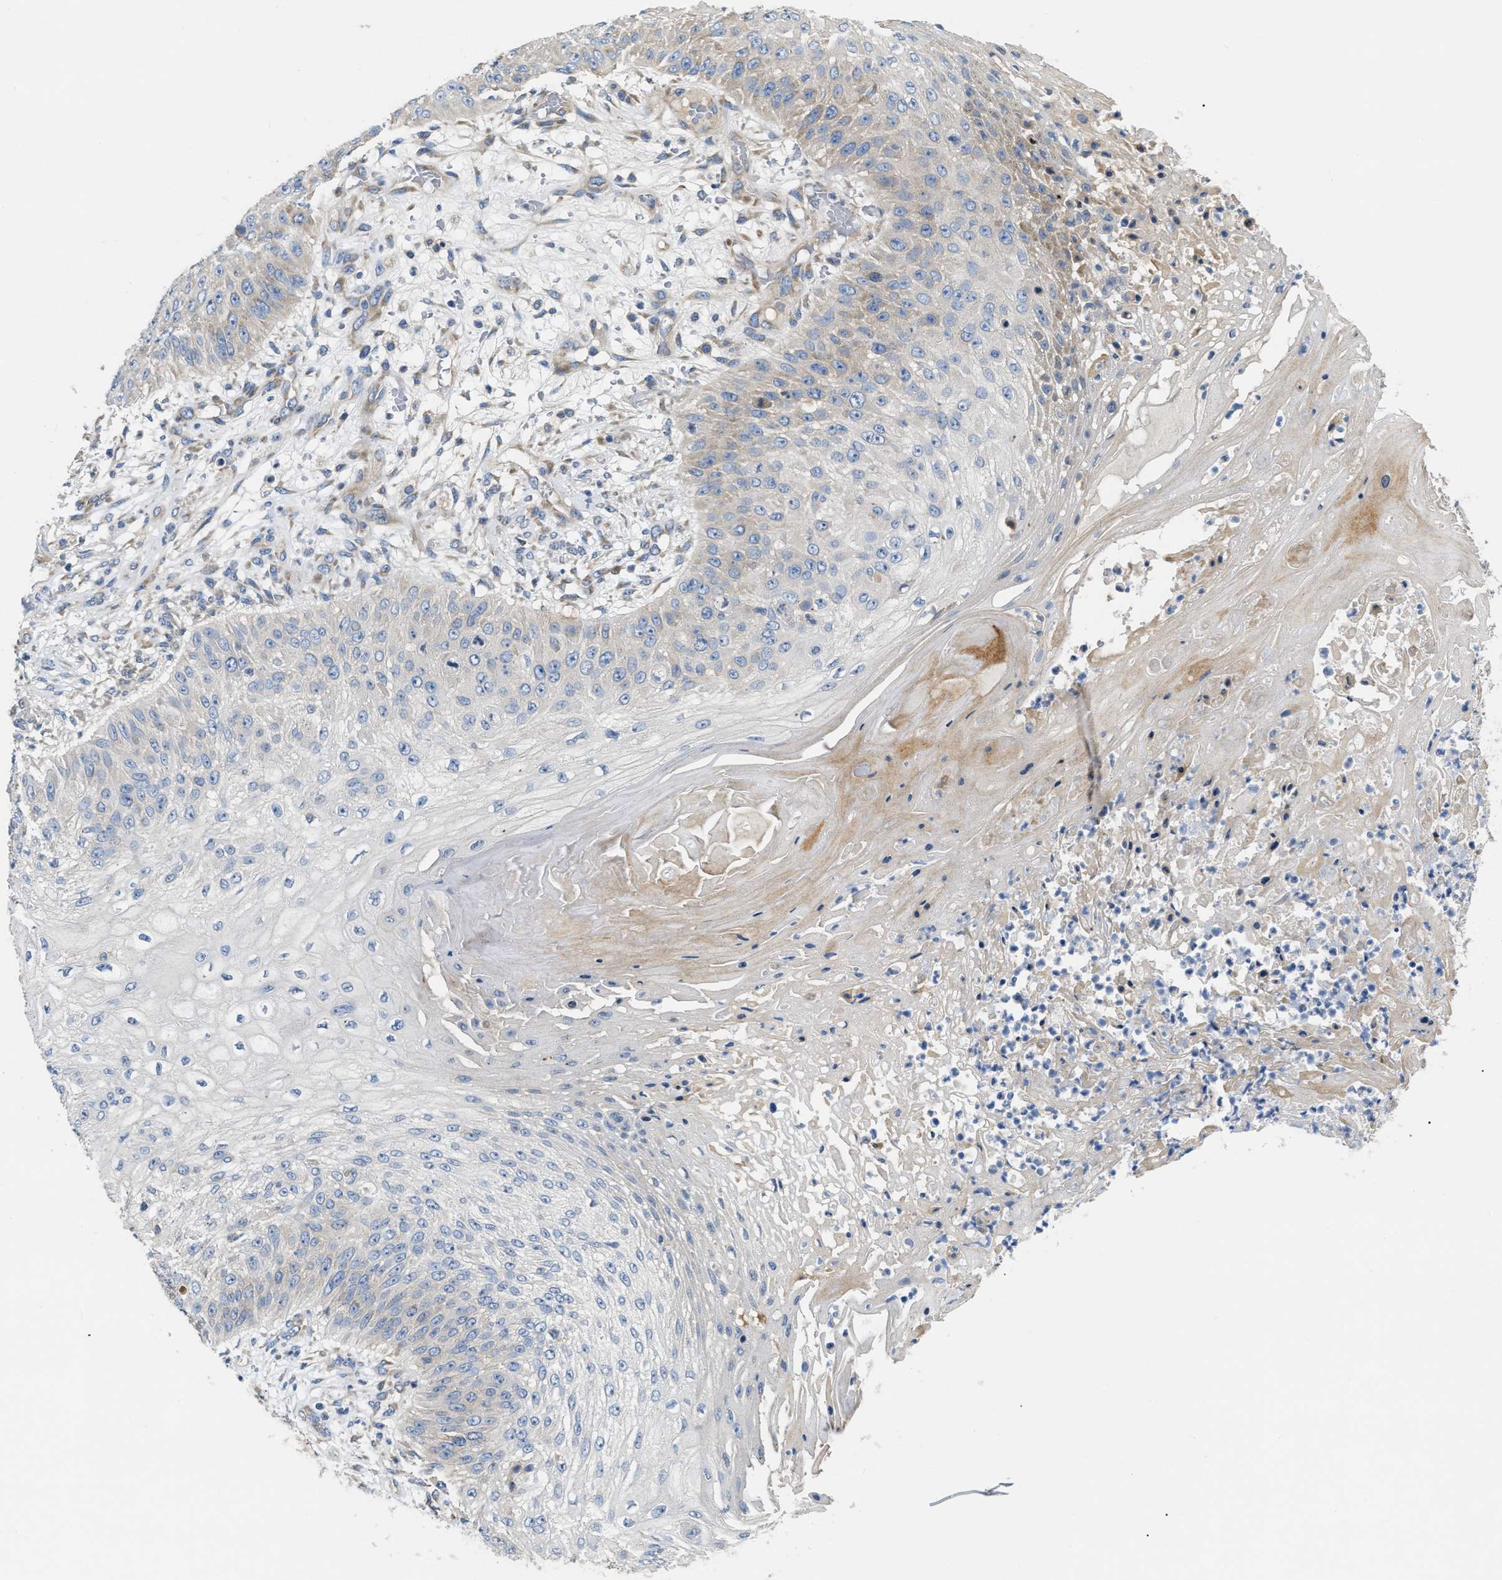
{"staining": {"intensity": "negative", "quantity": "none", "location": "none"}, "tissue": "skin cancer", "cell_type": "Tumor cells", "image_type": "cancer", "snomed": [{"axis": "morphology", "description": "Squamous cell carcinoma, NOS"}, {"axis": "topography", "description": "Skin"}], "caption": "Immunohistochemical staining of skin cancer displays no significant positivity in tumor cells.", "gene": "DHX58", "patient": {"sex": "female", "age": 80}}